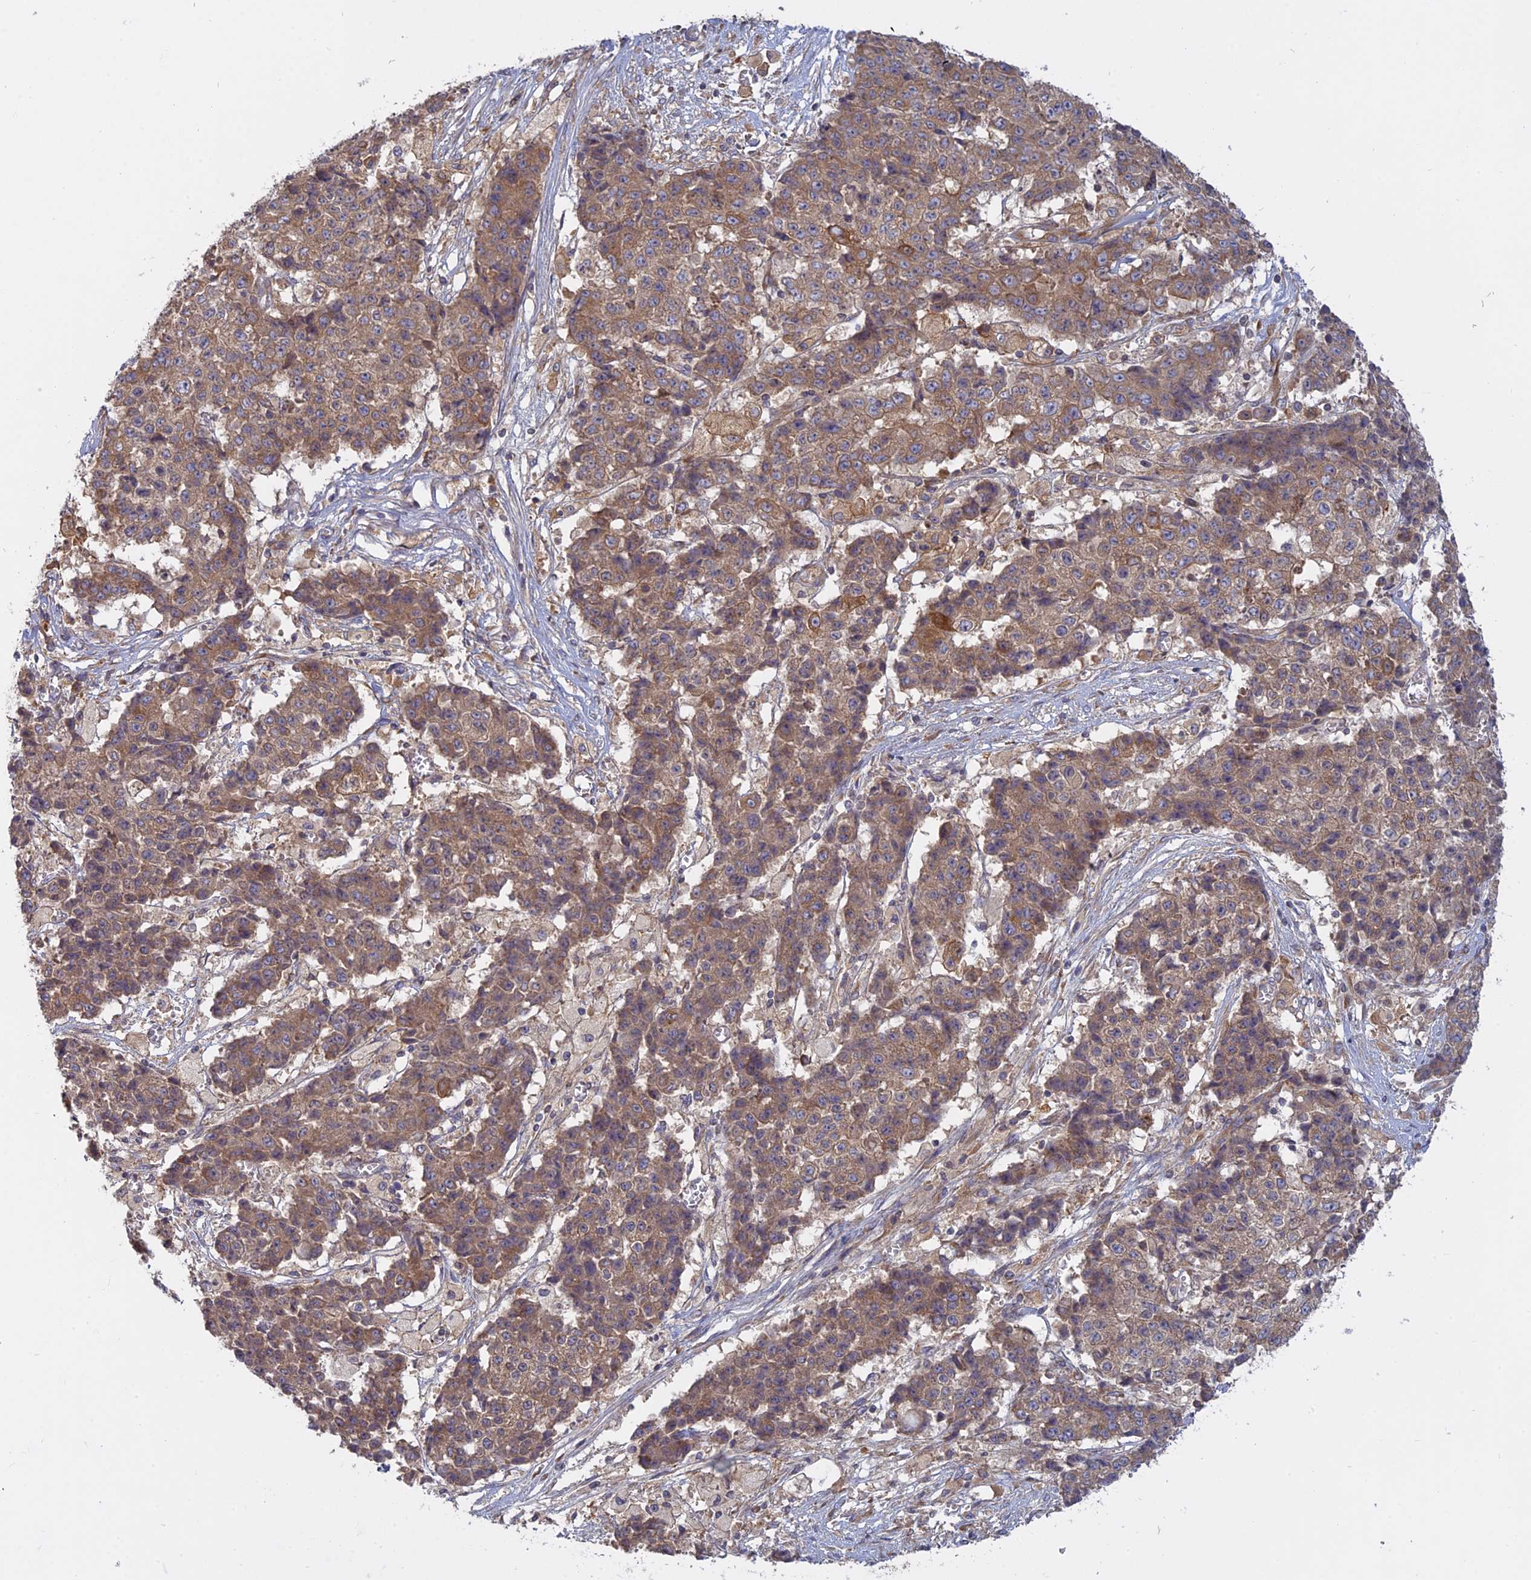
{"staining": {"intensity": "moderate", "quantity": ">75%", "location": "cytoplasmic/membranous"}, "tissue": "ovarian cancer", "cell_type": "Tumor cells", "image_type": "cancer", "snomed": [{"axis": "morphology", "description": "Carcinoma, endometroid"}, {"axis": "topography", "description": "Ovary"}], "caption": "Protein expression by immunohistochemistry displays moderate cytoplasmic/membranous expression in about >75% of tumor cells in ovarian cancer (endometroid carcinoma).", "gene": "TMEM208", "patient": {"sex": "female", "age": 42}}